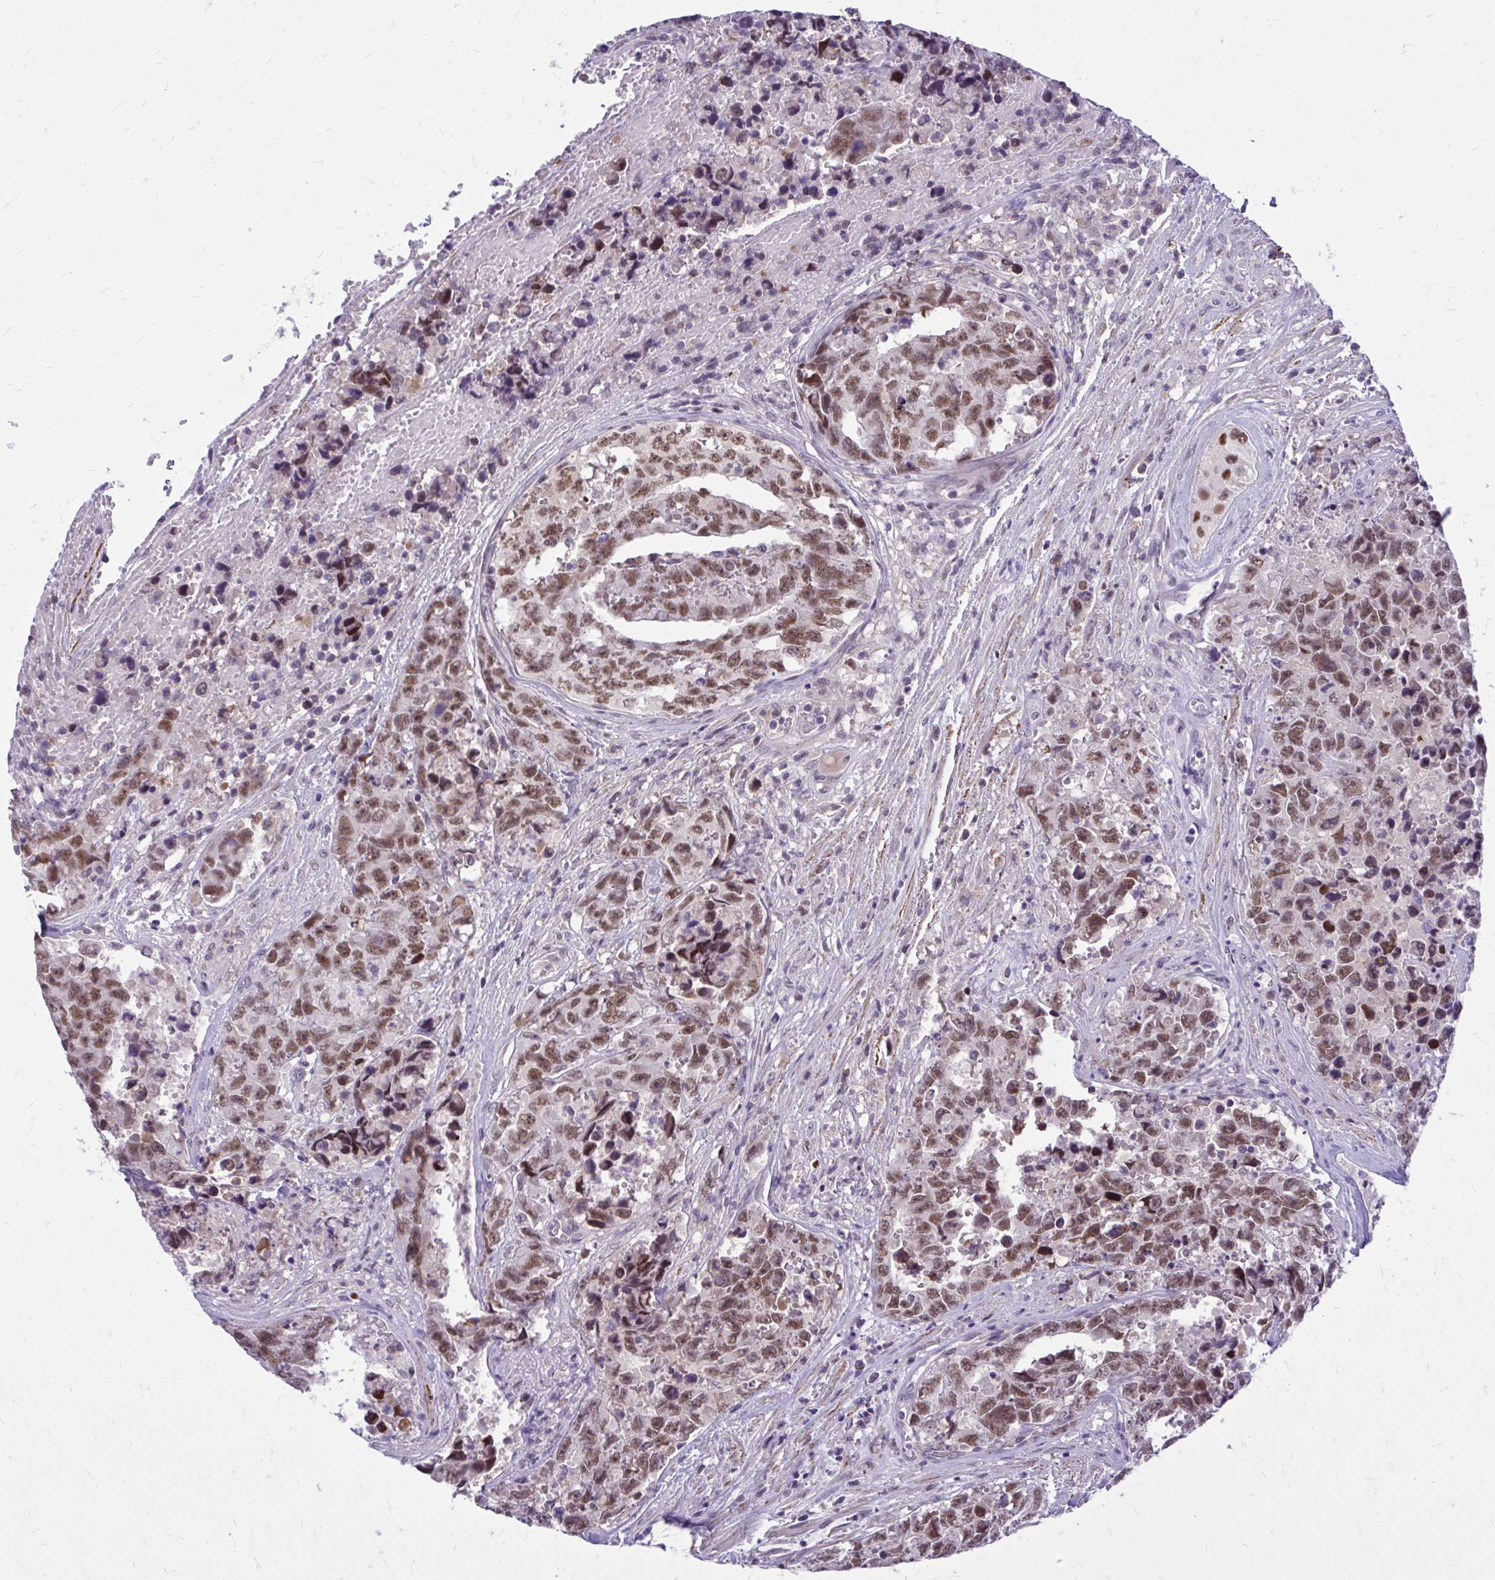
{"staining": {"intensity": "moderate", "quantity": ">75%", "location": "nuclear"}, "tissue": "testis cancer", "cell_type": "Tumor cells", "image_type": "cancer", "snomed": [{"axis": "morphology", "description": "Normal tissue, NOS"}, {"axis": "morphology", "description": "Carcinoma, Embryonal, NOS"}, {"axis": "topography", "description": "Testis"}, {"axis": "topography", "description": "Epididymis"}], "caption": "Immunohistochemical staining of human testis cancer shows moderate nuclear protein staining in approximately >75% of tumor cells.", "gene": "ZBTB25", "patient": {"sex": "male", "age": 25}}